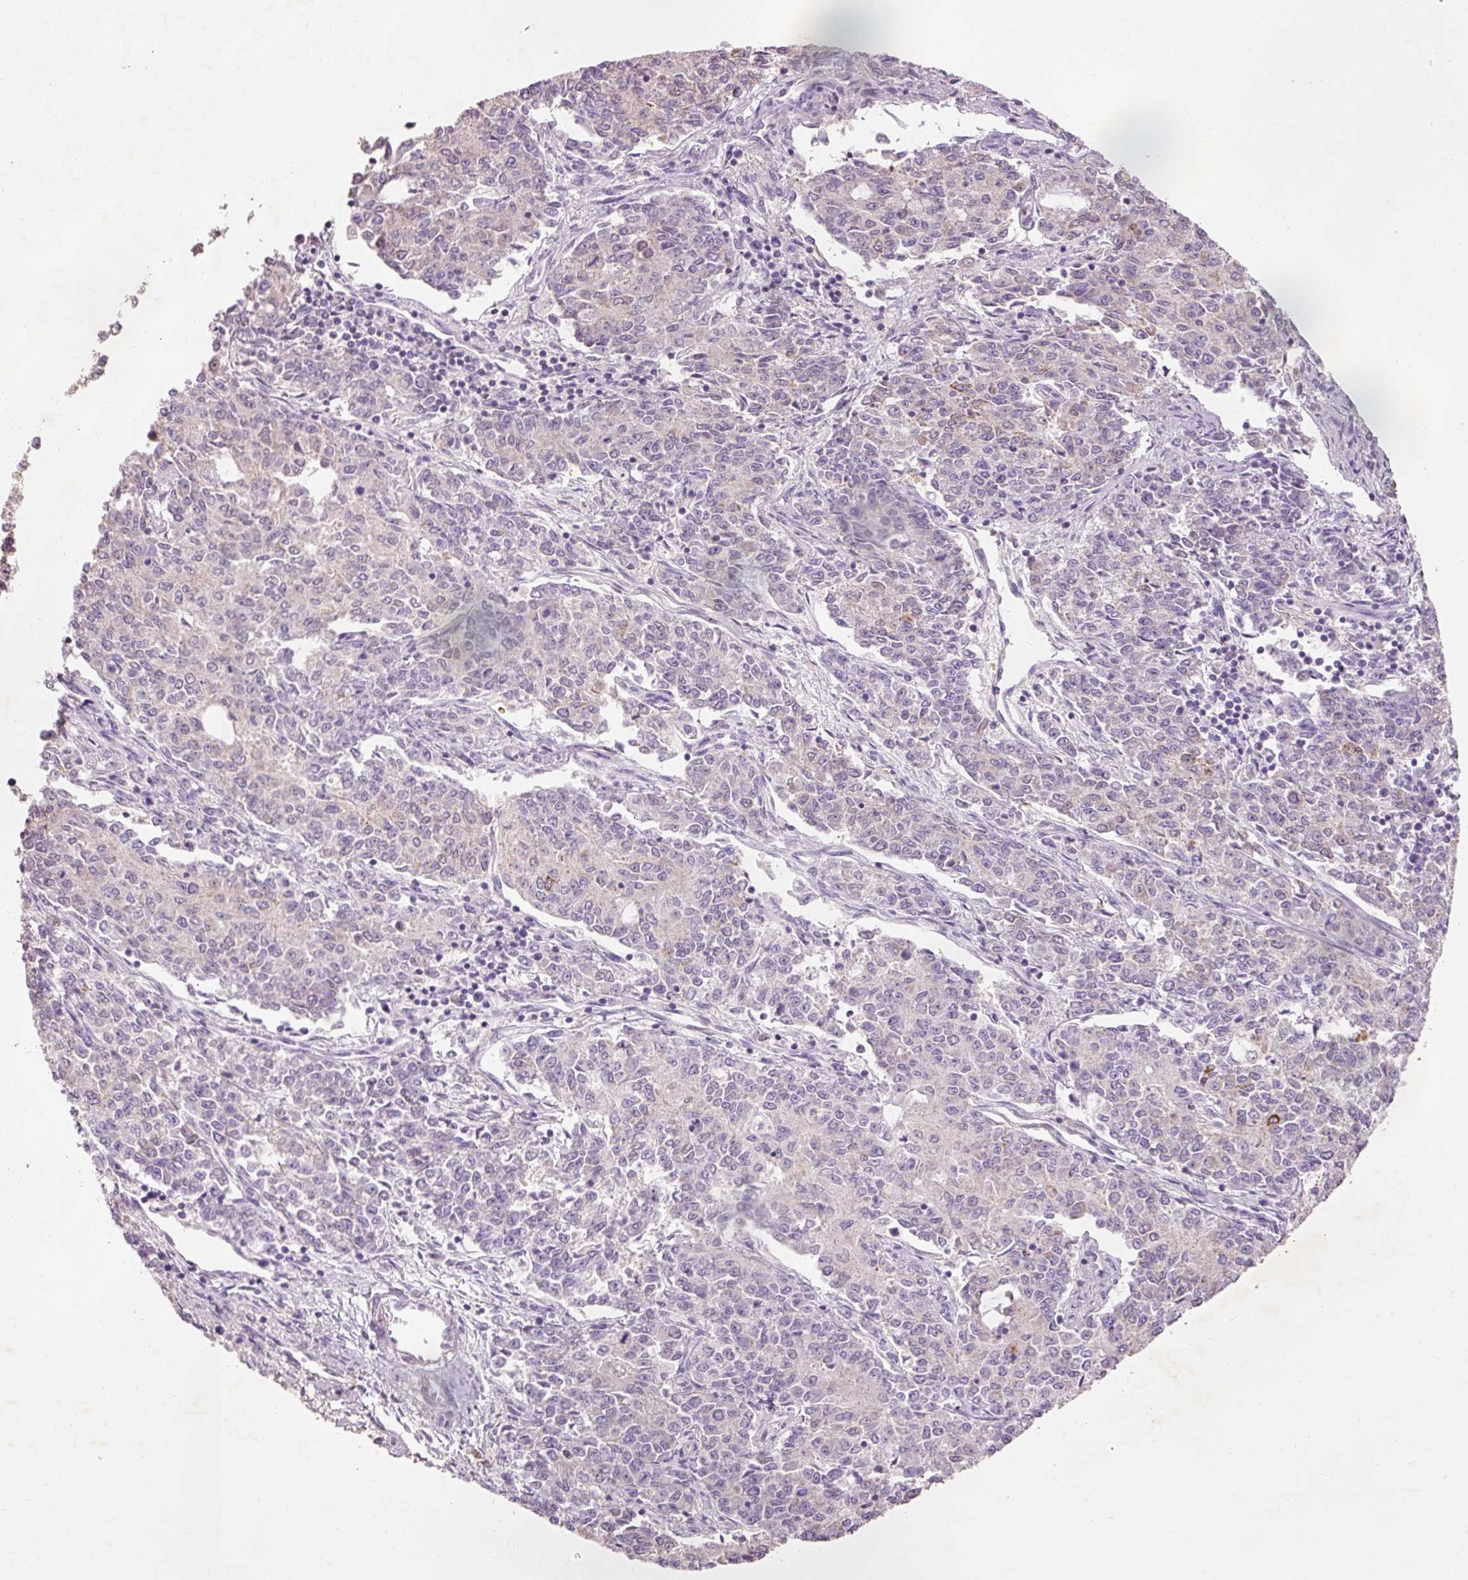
{"staining": {"intensity": "negative", "quantity": "none", "location": "none"}, "tissue": "endometrial cancer", "cell_type": "Tumor cells", "image_type": "cancer", "snomed": [{"axis": "morphology", "description": "Adenocarcinoma, NOS"}, {"axis": "topography", "description": "Endometrium"}], "caption": "Image shows no significant protein positivity in tumor cells of endometrial cancer.", "gene": "PRDX5", "patient": {"sex": "female", "age": 50}}